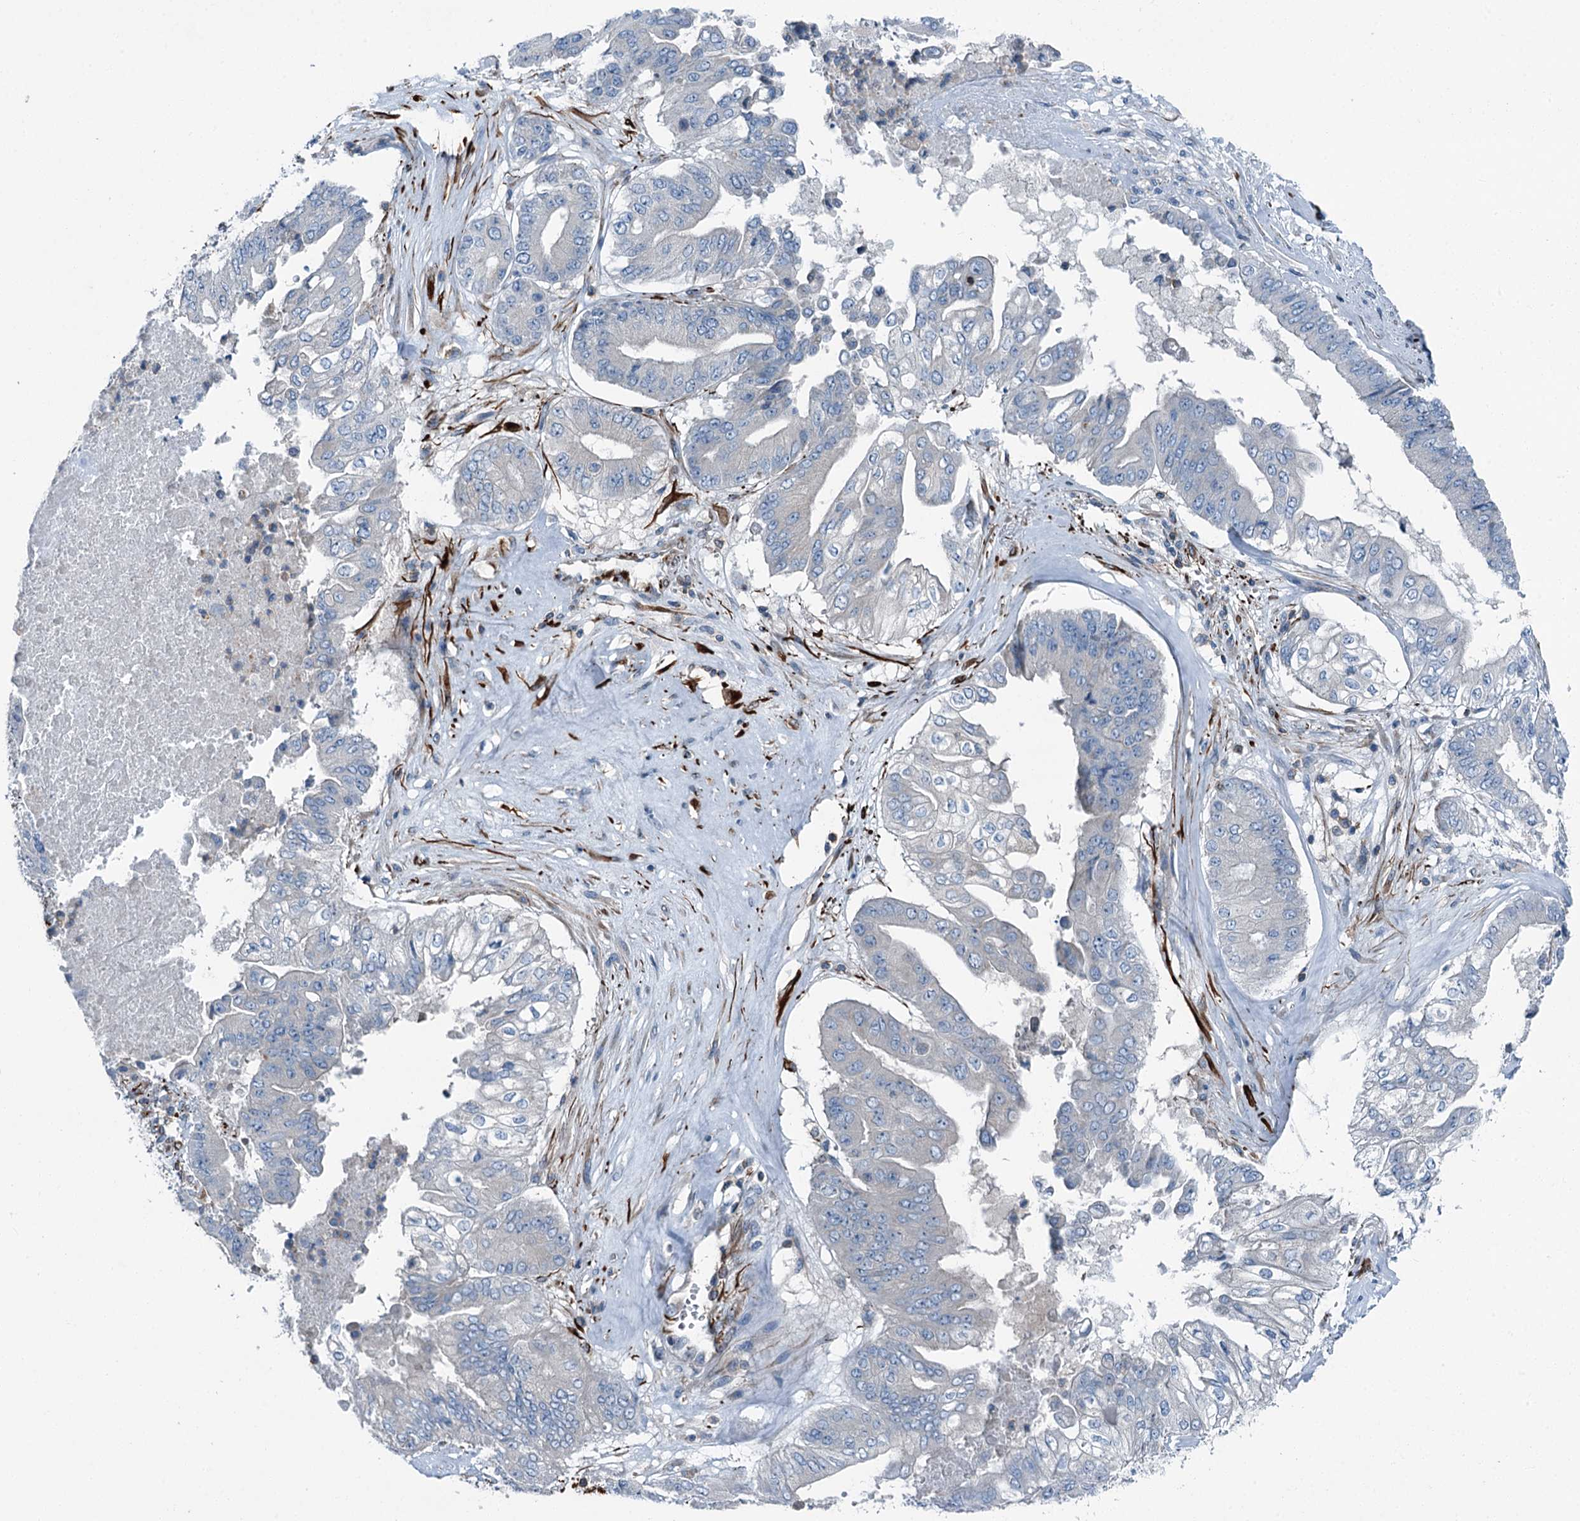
{"staining": {"intensity": "negative", "quantity": "none", "location": "none"}, "tissue": "pancreatic cancer", "cell_type": "Tumor cells", "image_type": "cancer", "snomed": [{"axis": "morphology", "description": "Adenocarcinoma, NOS"}, {"axis": "topography", "description": "Pancreas"}], "caption": "This is an immunohistochemistry (IHC) image of pancreatic adenocarcinoma. There is no staining in tumor cells.", "gene": "AXL", "patient": {"sex": "female", "age": 77}}